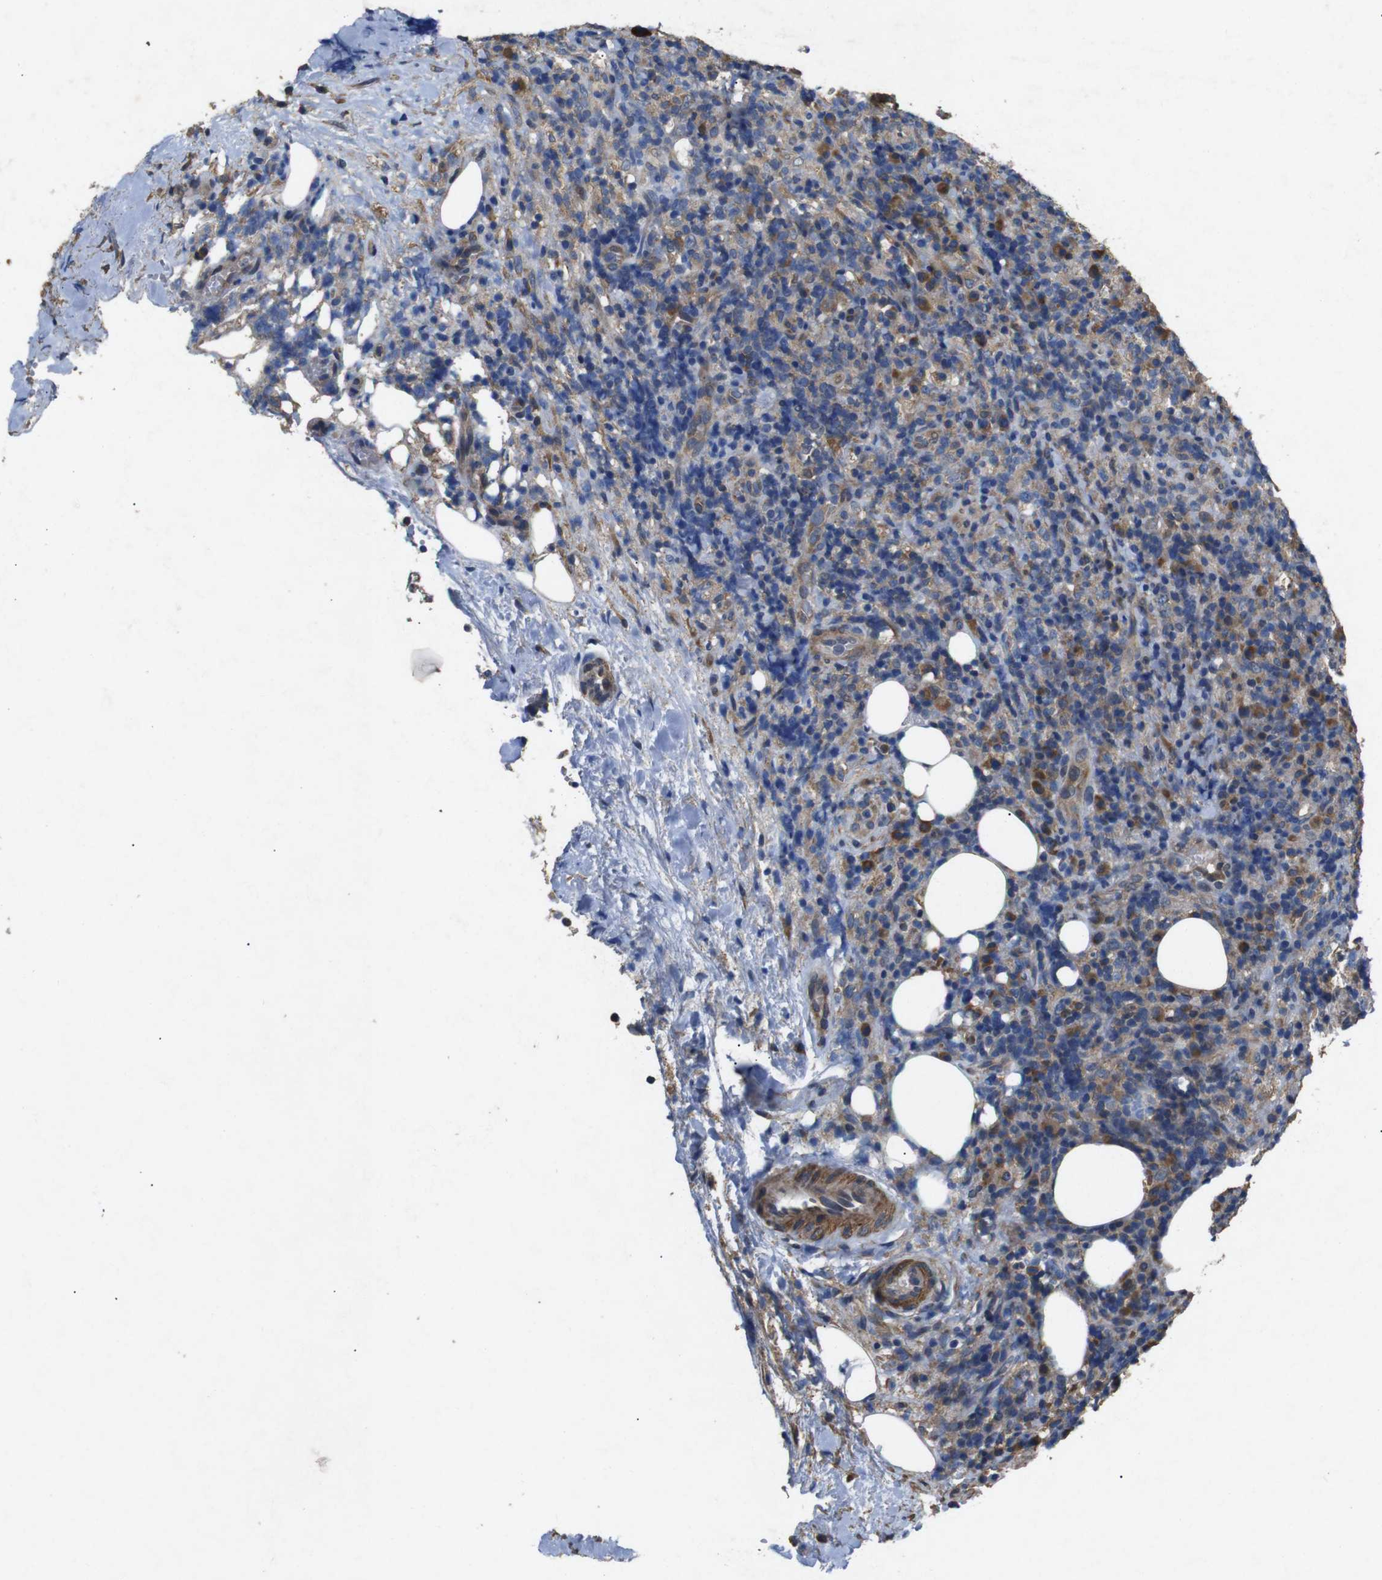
{"staining": {"intensity": "strong", "quantity": "<25%", "location": "cytoplasmic/membranous"}, "tissue": "lymphoma", "cell_type": "Tumor cells", "image_type": "cancer", "snomed": [{"axis": "morphology", "description": "Malignant lymphoma, non-Hodgkin's type, High grade"}, {"axis": "topography", "description": "Lymph node"}], "caption": "A micrograph of human malignant lymphoma, non-Hodgkin's type (high-grade) stained for a protein shows strong cytoplasmic/membranous brown staining in tumor cells. Immunohistochemistry stains the protein of interest in brown and the nuclei are stained blue.", "gene": "BNIP3", "patient": {"sex": "female", "age": 76}}